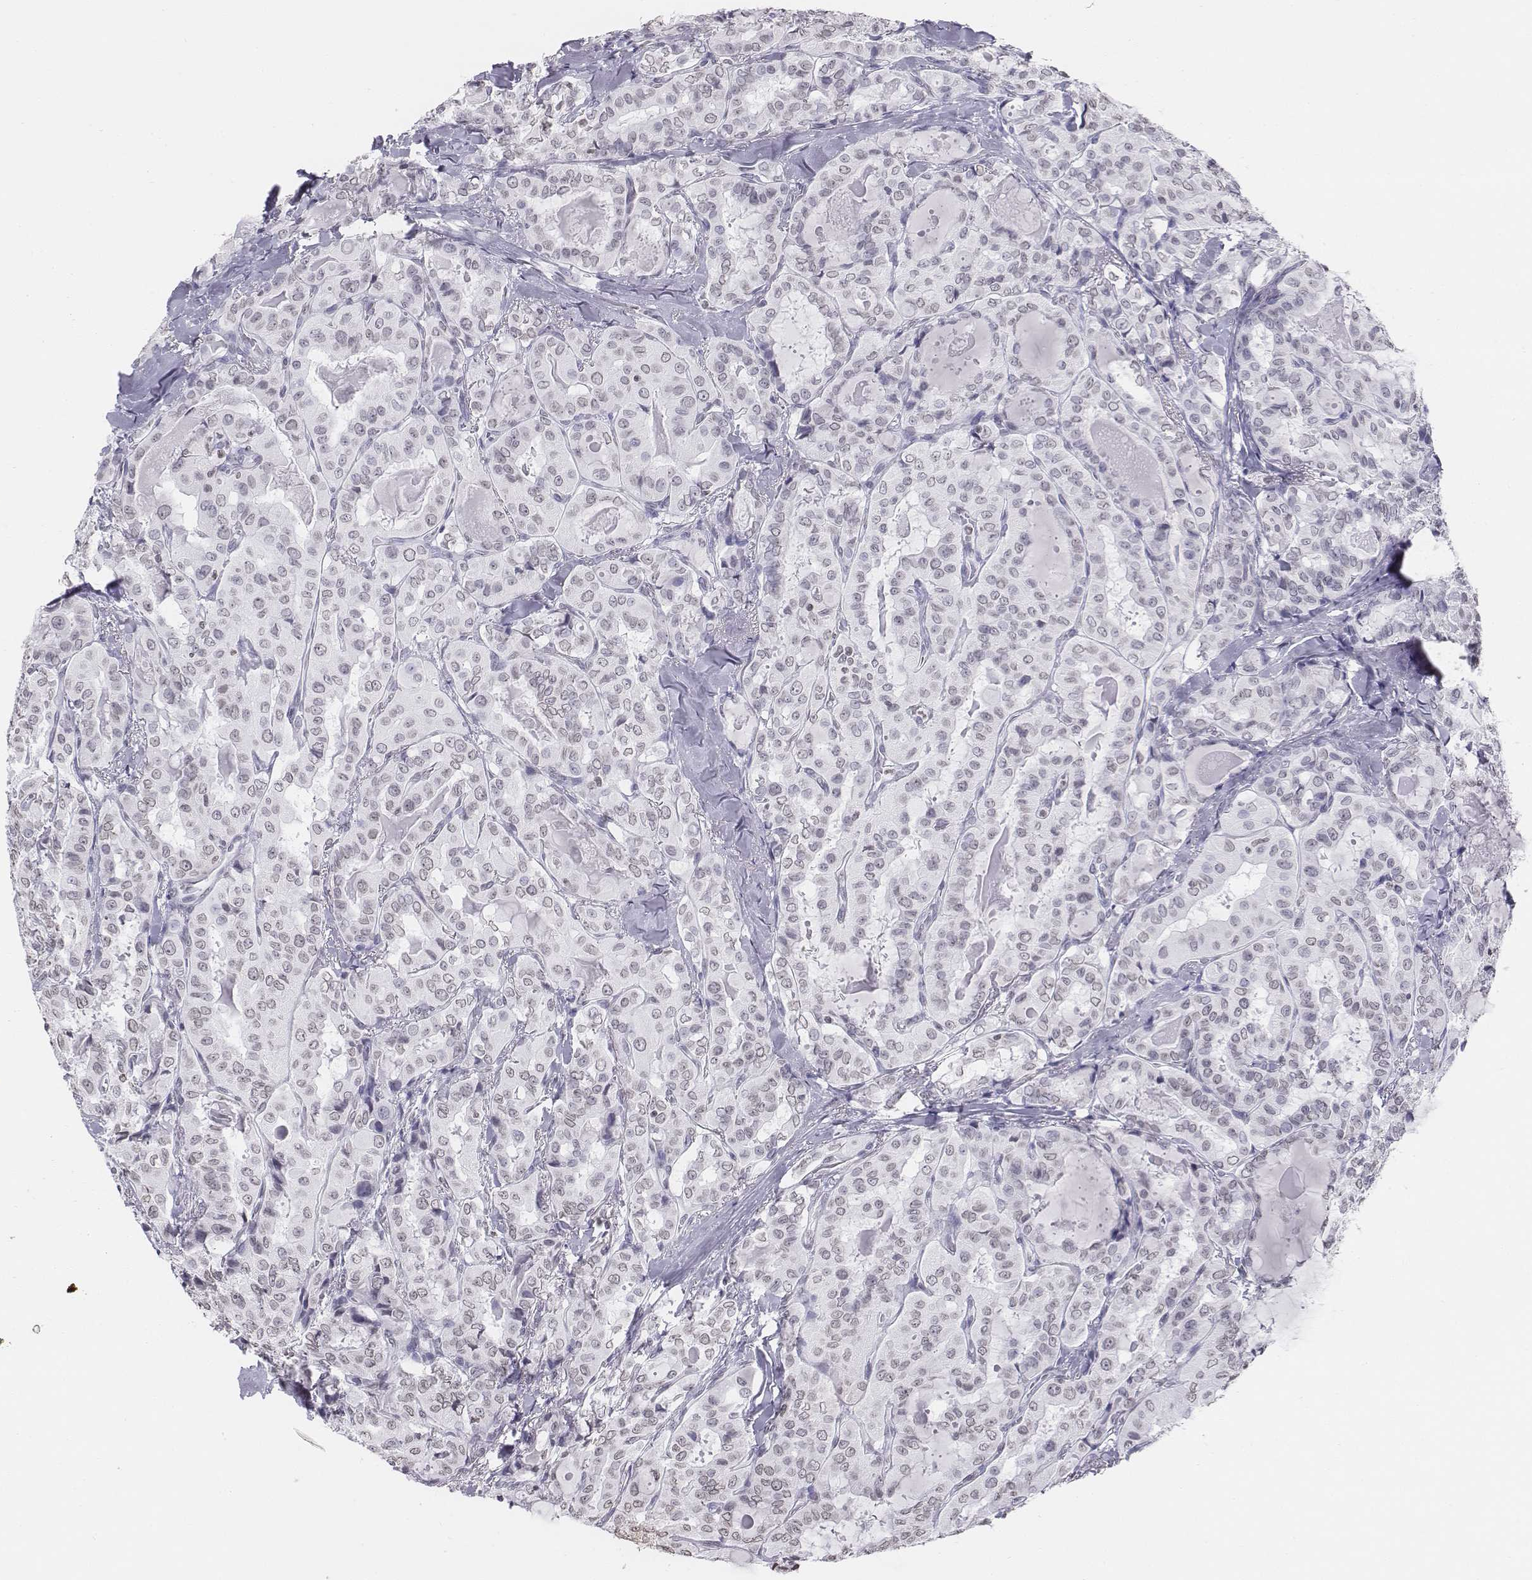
{"staining": {"intensity": "negative", "quantity": "none", "location": "none"}, "tissue": "thyroid cancer", "cell_type": "Tumor cells", "image_type": "cancer", "snomed": [{"axis": "morphology", "description": "Papillary adenocarcinoma, NOS"}, {"axis": "topography", "description": "Thyroid gland"}], "caption": "A photomicrograph of thyroid cancer stained for a protein demonstrates no brown staining in tumor cells.", "gene": "BARHL1", "patient": {"sex": "female", "age": 41}}